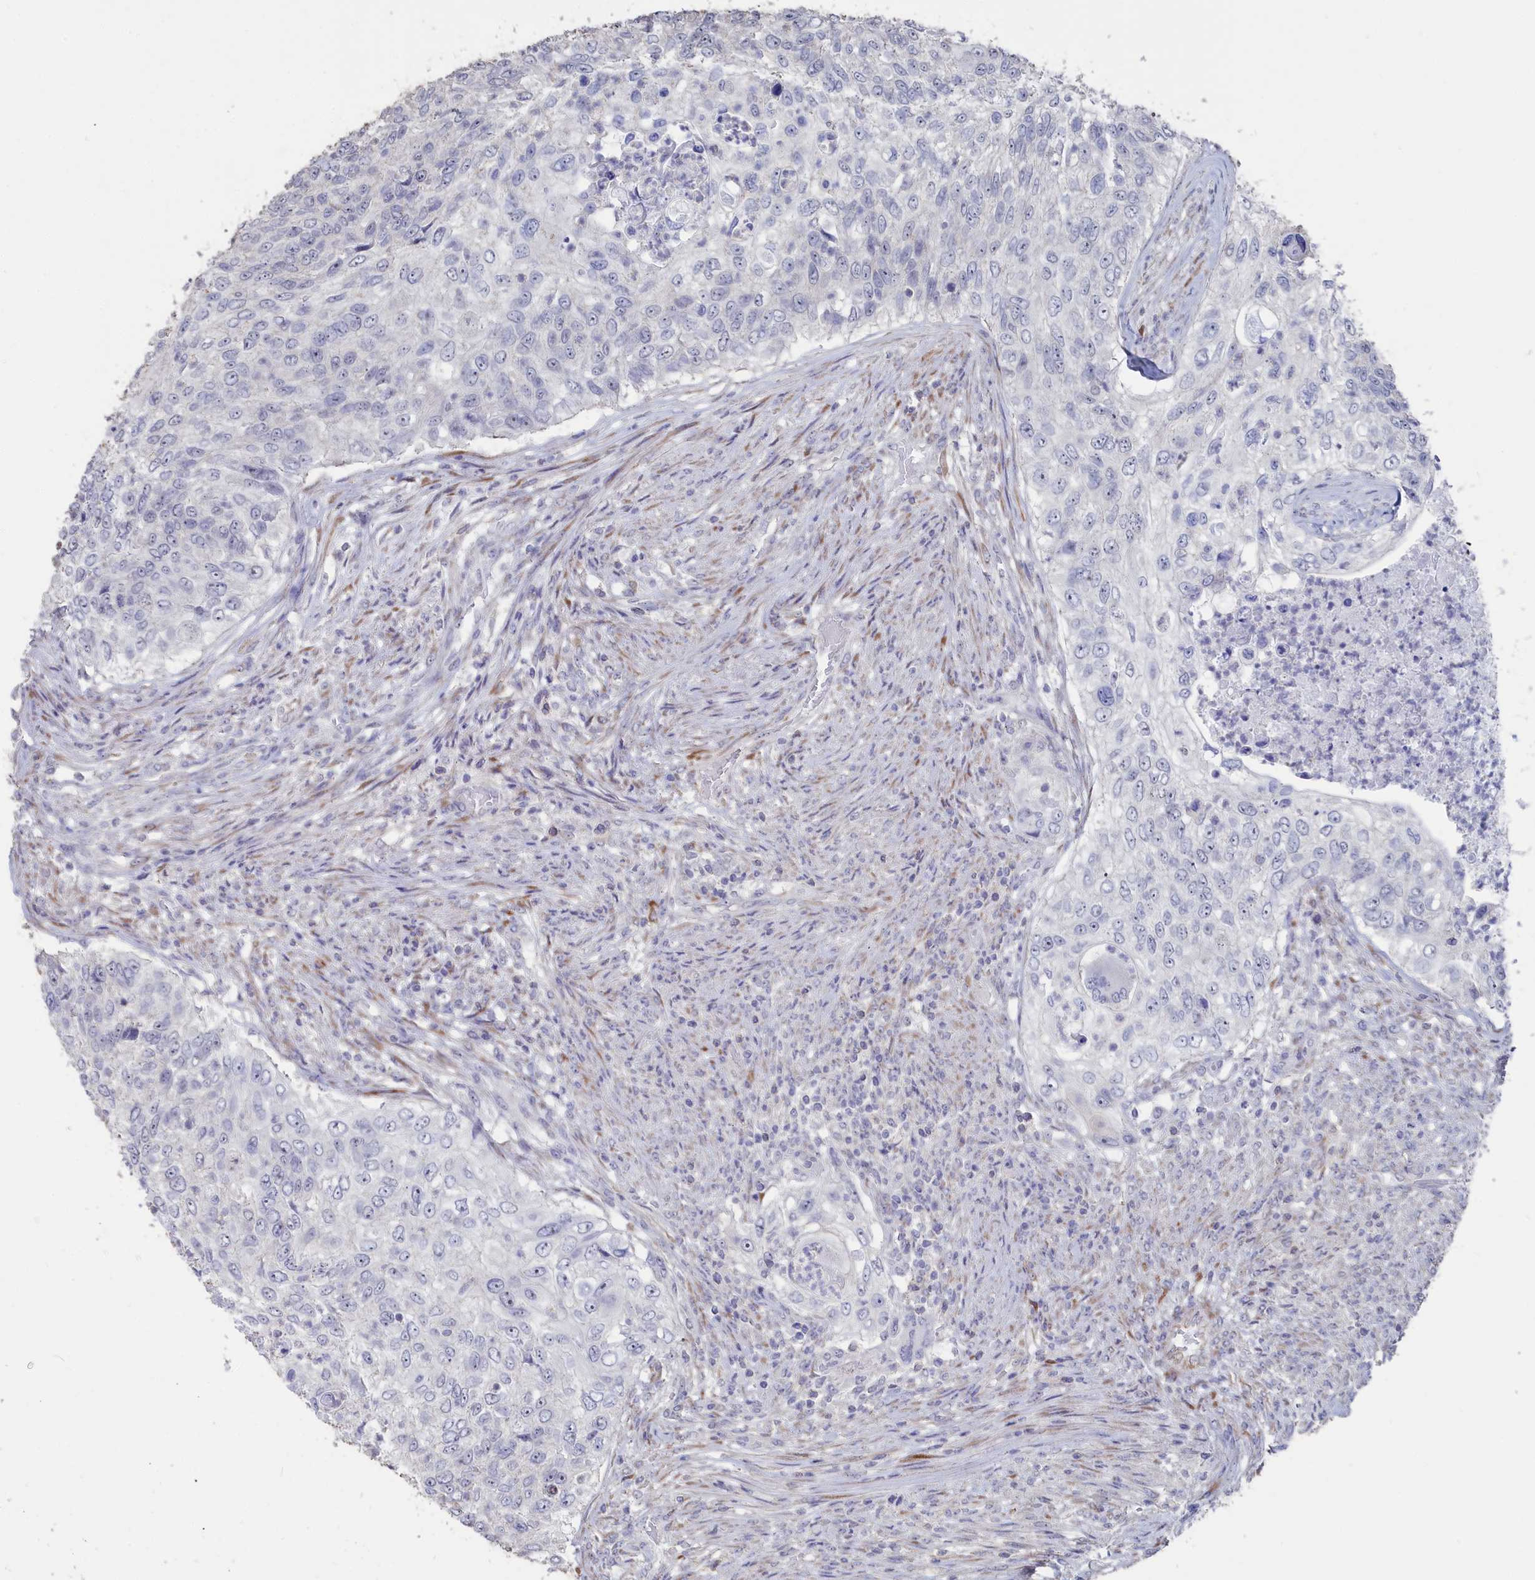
{"staining": {"intensity": "negative", "quantity": "none", "location": "none"}, "tissue": "urothelial cancer", "cell_type": "Tumor cells", "image_type": "cancer", "snomed": [{"axis": "morphology", "description": "Urothelial carcinoma, High grade"}, {"axis": "topography", "description": "Urinary bladder"}], "caption": "Immunohistochemistry (IHC) image of urothelial cancer stained for a protein (brown), which reveals no expression in tumor cells. Brightfield microscopy of immunohistochemistry (IHC) stained with DAB (3,3'-diaminobenzidine) (brown) and hematoxylin (blue), captured at high magnification.", "gene": "SEMG2", "patient": {"sex": "female", "age": 60}}